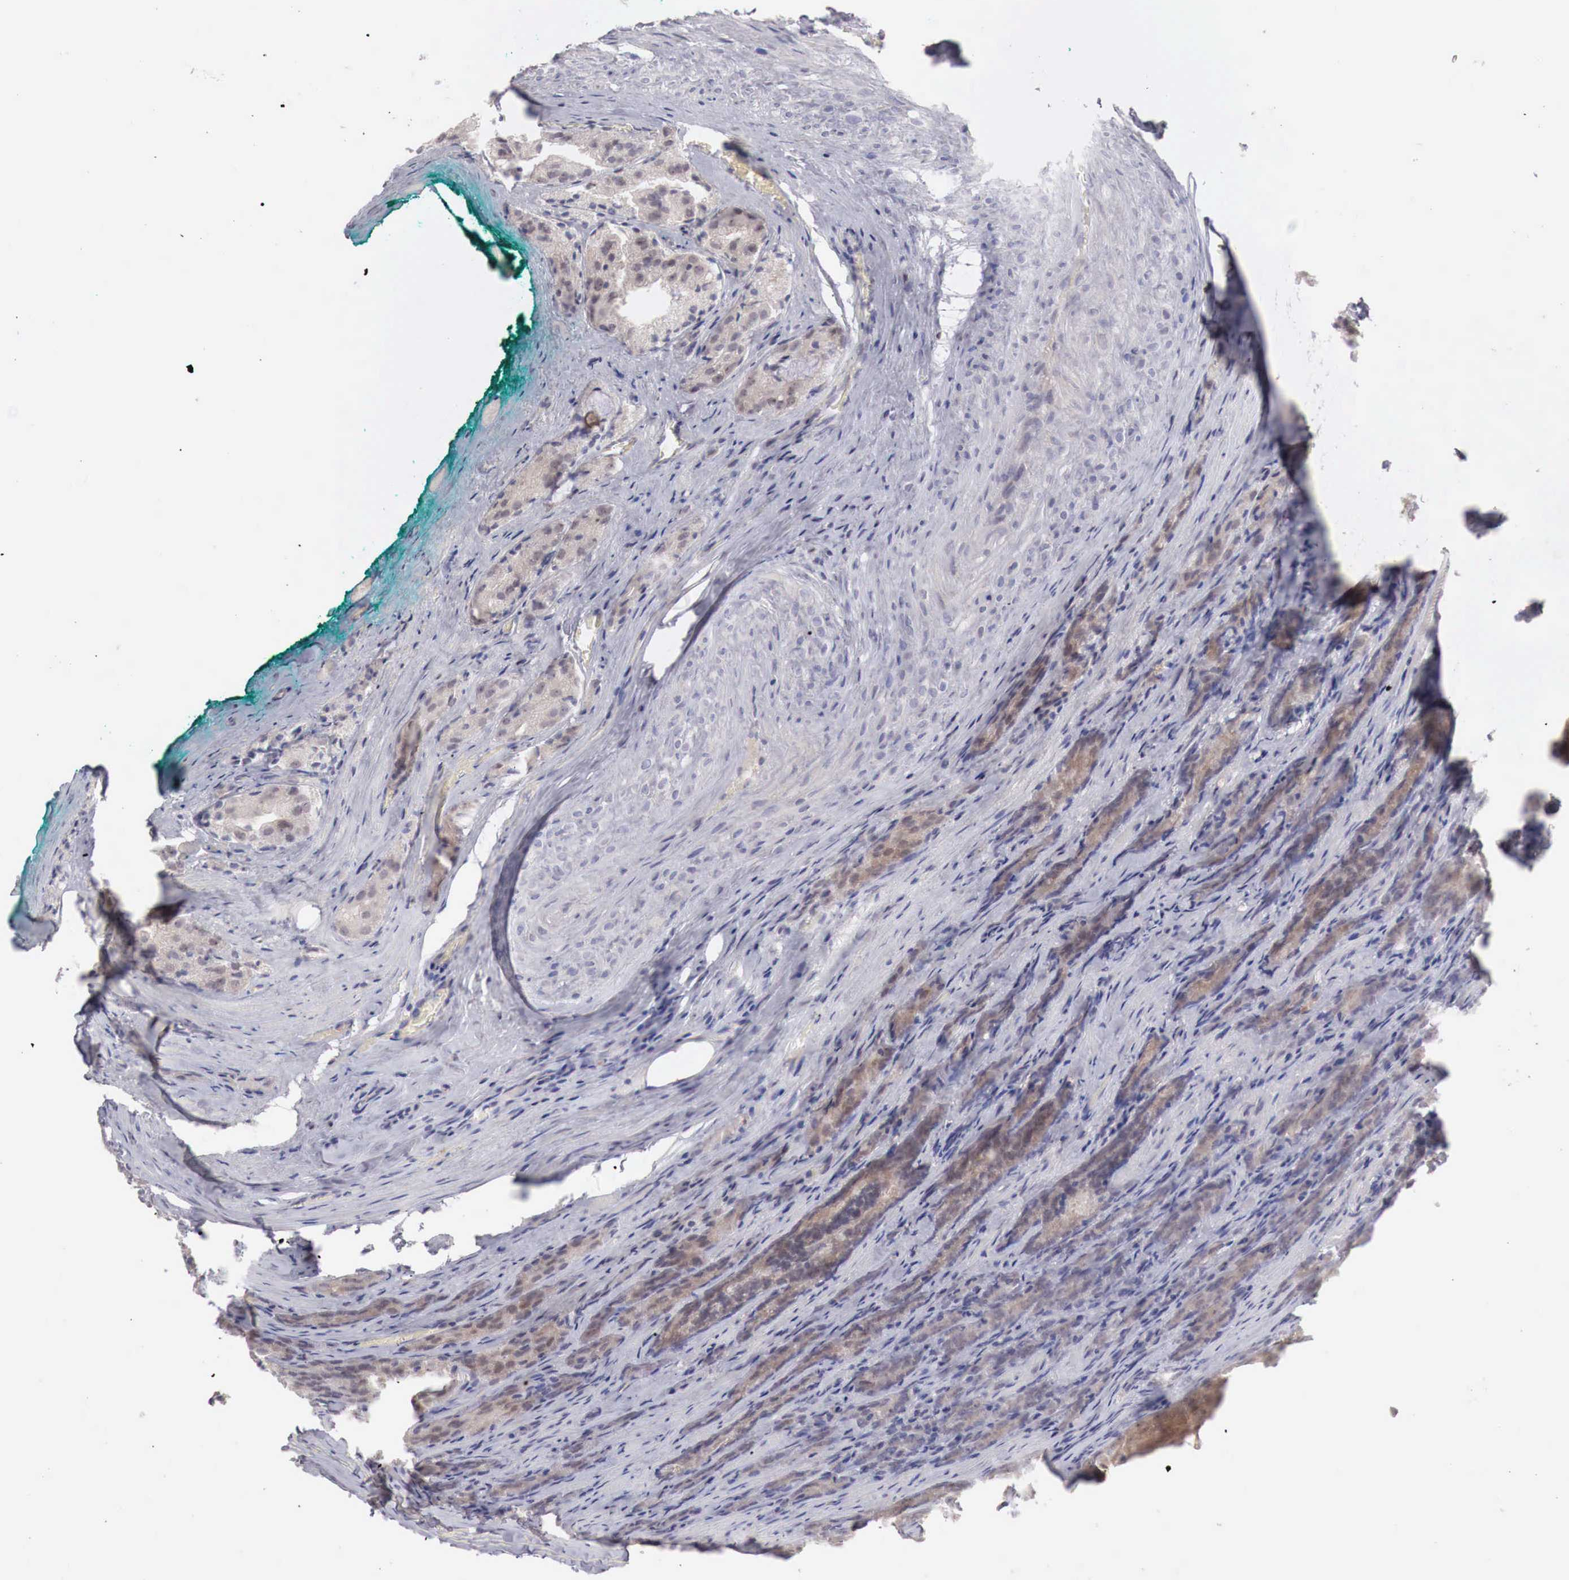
{"staining": {"intensity": "weak", "quantity": "25%-75%", "location": "cytoplasmic/membranous"}, "tissue": "prostate cancer", "cell_type": "Tumor cells", "image_type": "cancer", "snomed": [{"axis": "morphology", "description": "Adenocarcinoma, Medium grade"}, {"axis": "topography", "description": "Prostate"}], "caption": "An image showing weak cytoplasmic/membranous staining in approximately 25%-75% of tumor cells in prostate cancer (adenocarcinoma (medium-grade)), as visualized by brown immunohistochemical staining.", "gene": "GATA1", "patient": {"sex": "male", "age": 60}}